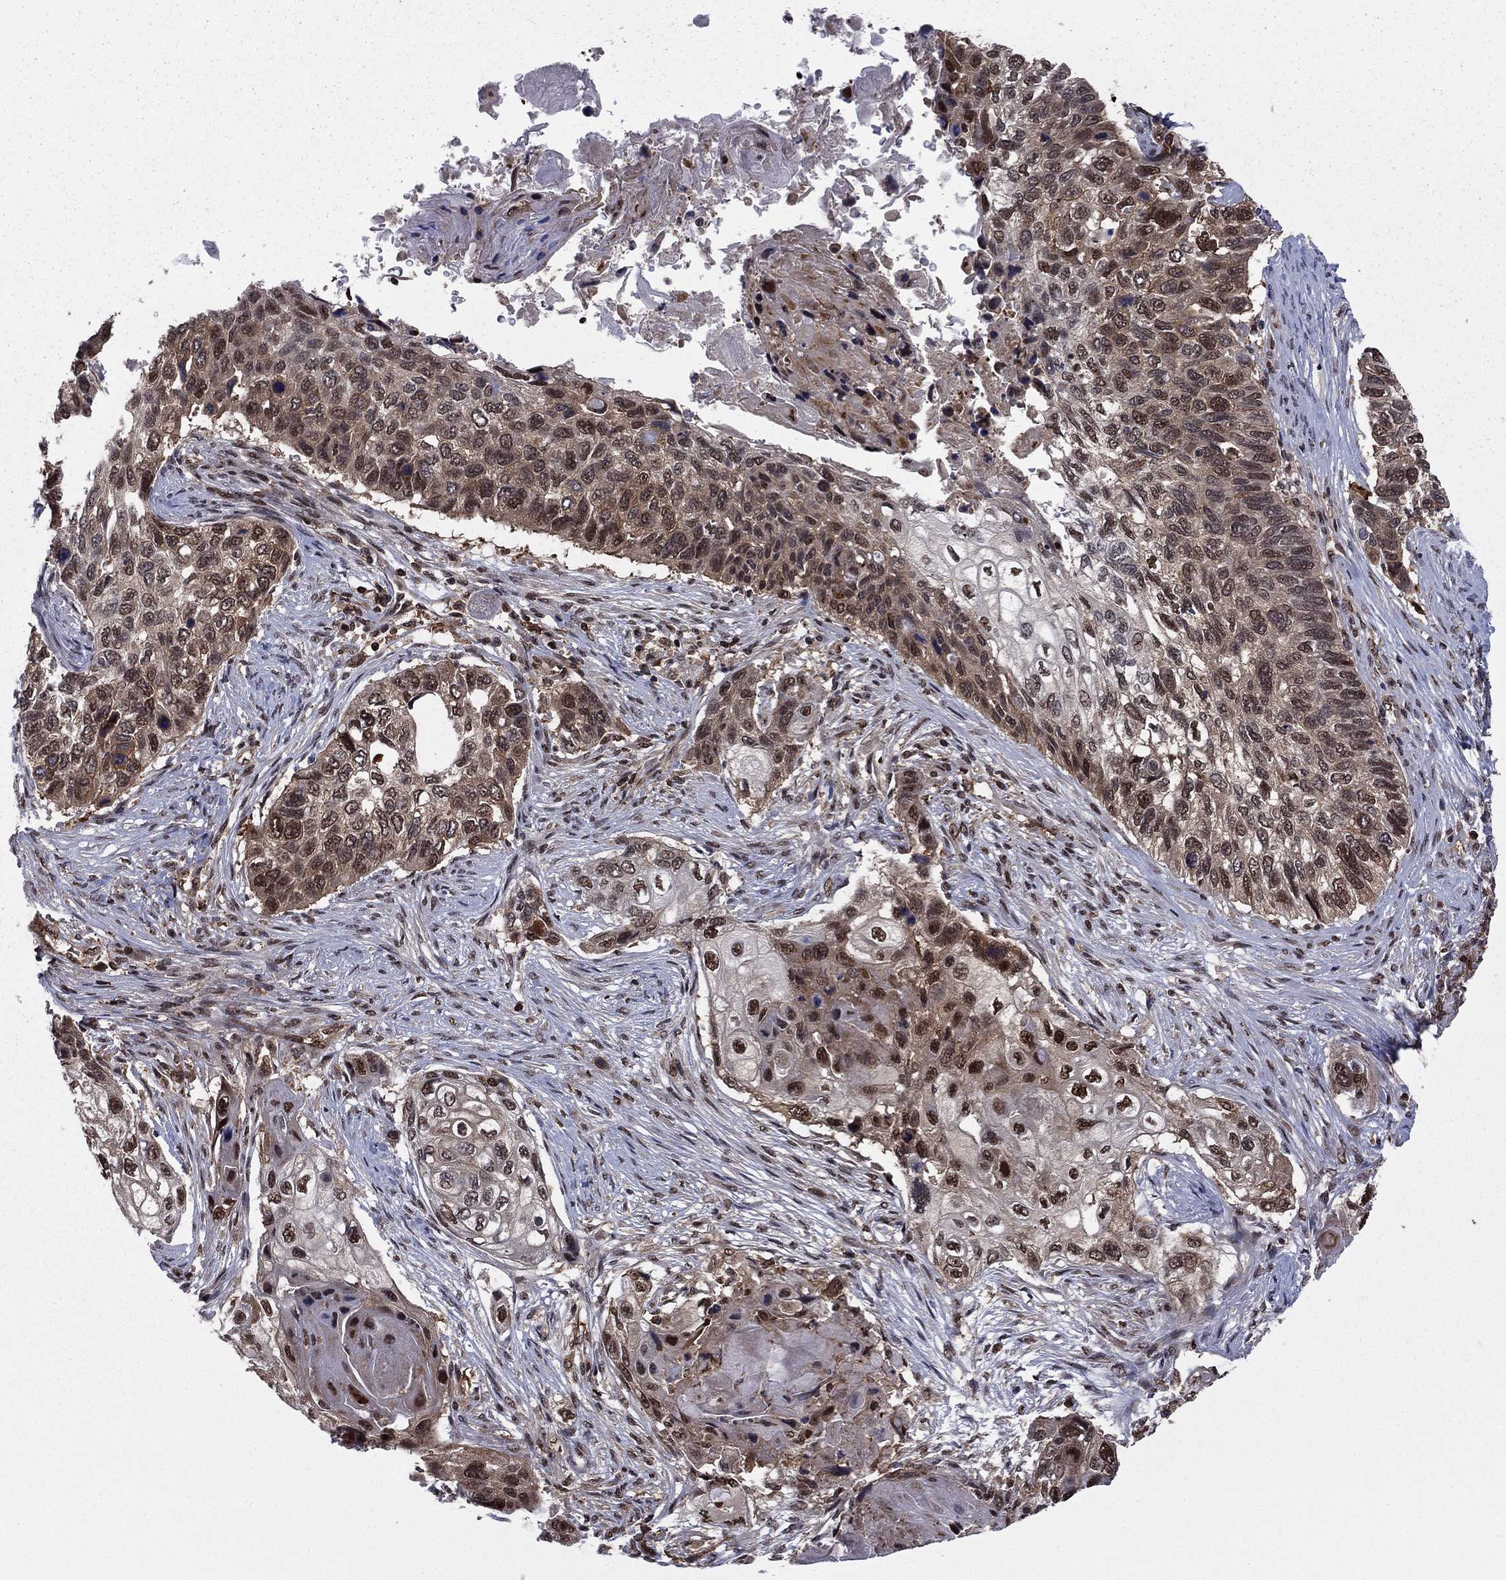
{"staining": {"intensity": "strong", "quantity": "25%-75%", "location": "cytoplasmic/membranous,nuclear"}, "tissue": "lung cancer", "cell_type": "Tumor cells", "image_type": "cancer", "snomed": [{"axis": "morphology", "description": "Normal tissue, NOS"}, {"axis": "morphology", "description": "Squamous cell carcinoma, NOS"}, {"axis": "topography", "description": "Bronchus"}, {"axis": "topography", "description": "Lung"}], "caption": "The photomicrograph displays immunohistochemical staining of lung squamous cell carcinoma. There is strong cytoplasmic/membranous and nuclear positivity is seen in about 25%-75% of tumor cells.", "gene": "PSMD2", "patient": {"sex": "male", "age": 69}}